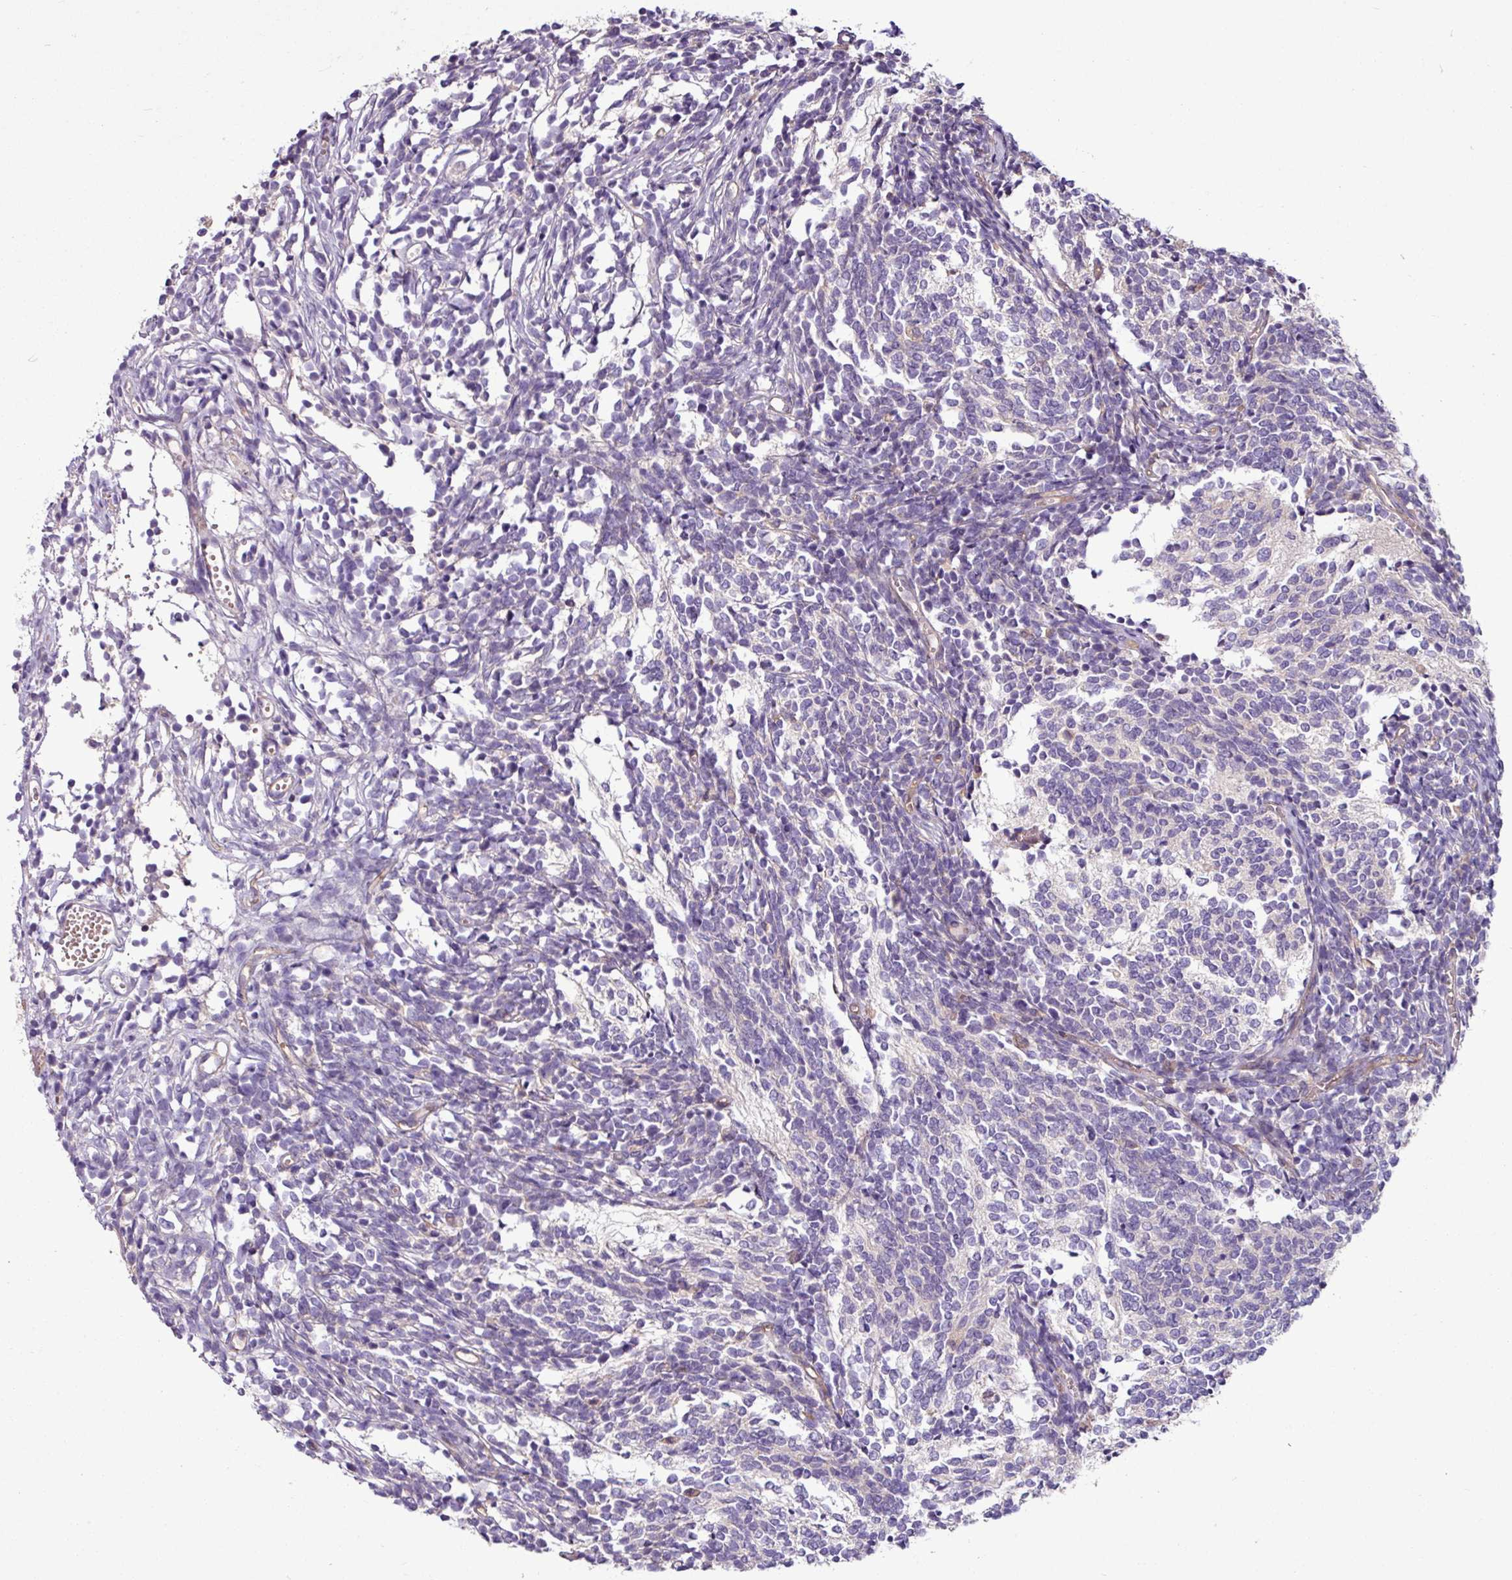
{"staining": {"intensity": "negative", "quantity": "none", "location": "none"}, "tissue": "glioma", "cell_type": "Tumor cells", "image_type": "cancer", "snomed": [{"axis": "morphology", "description": "Glioma, malignant, Low grade"}, {"axis": "topography", "description": "Brain"}], "caption": "There is no significant expression in tumor cells of malignant low-grade glioma. Brightfield microscopy of immunohistochemistry (IHC) stained with DAB (brown) and hematoxylin (blue), captured at high magnification.", "gene": "ZNF106", "patient": {"sex": "female", "age": 1}}